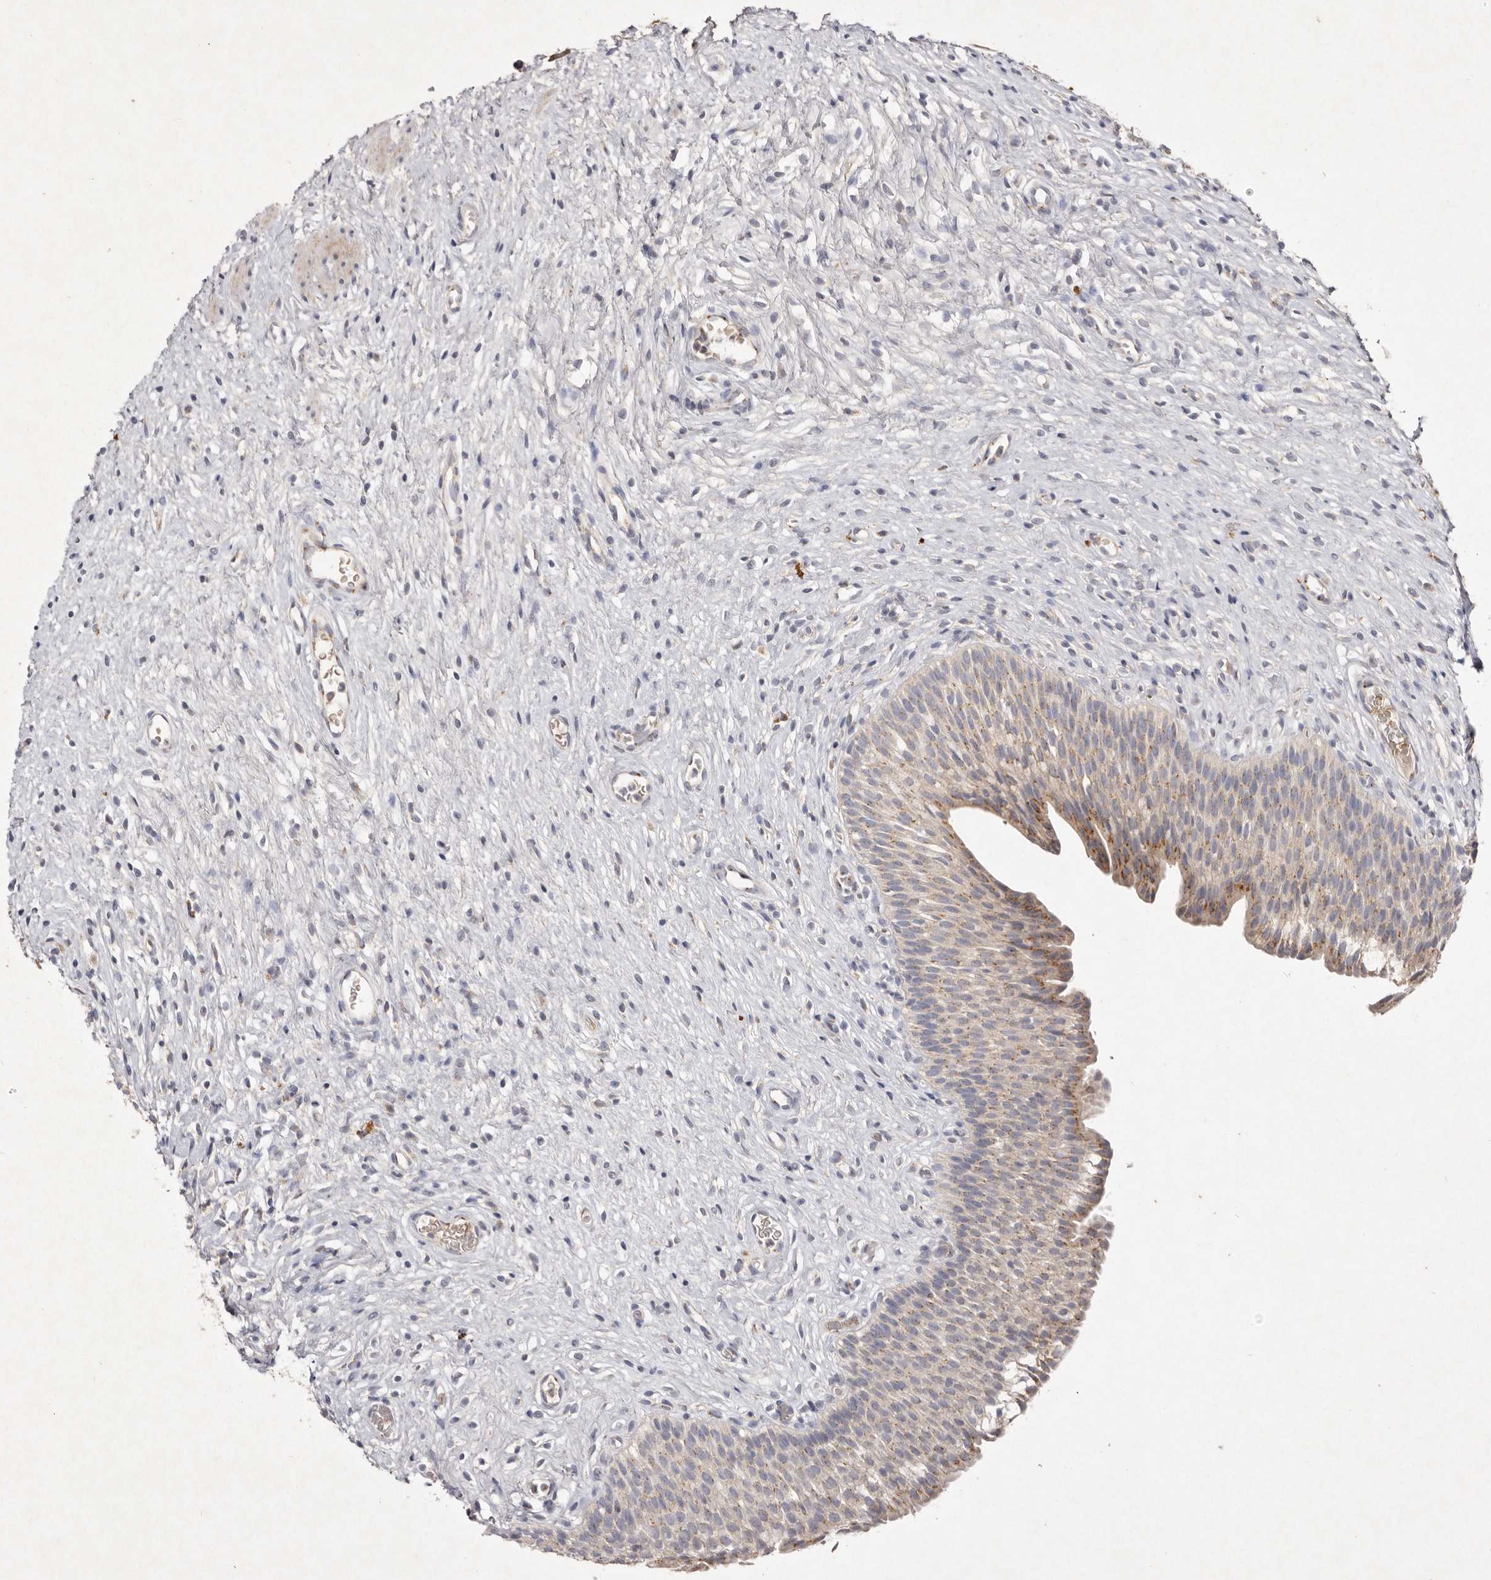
{"staining": {"intensity": "moderate", "quantity": ">75%", "location": "cytoplasmic/membranous"}, "tissue": "urinary bladder", "cell_type": "Urothelial cells", "image_type": "normal", "snomed": [{"axis": "morphology", "description": "Normal tissue, NOS"}, {"axis": "topography", "description": "Urinary bladder"}], "caption": "Urothelial cells exhibit medium levels of moderate cytoplasmic/membranous expression in approximately >75% of cells in normal urinary bladder.", "gene": "USP24", "patient": {"sex": "male", "age": 1}}